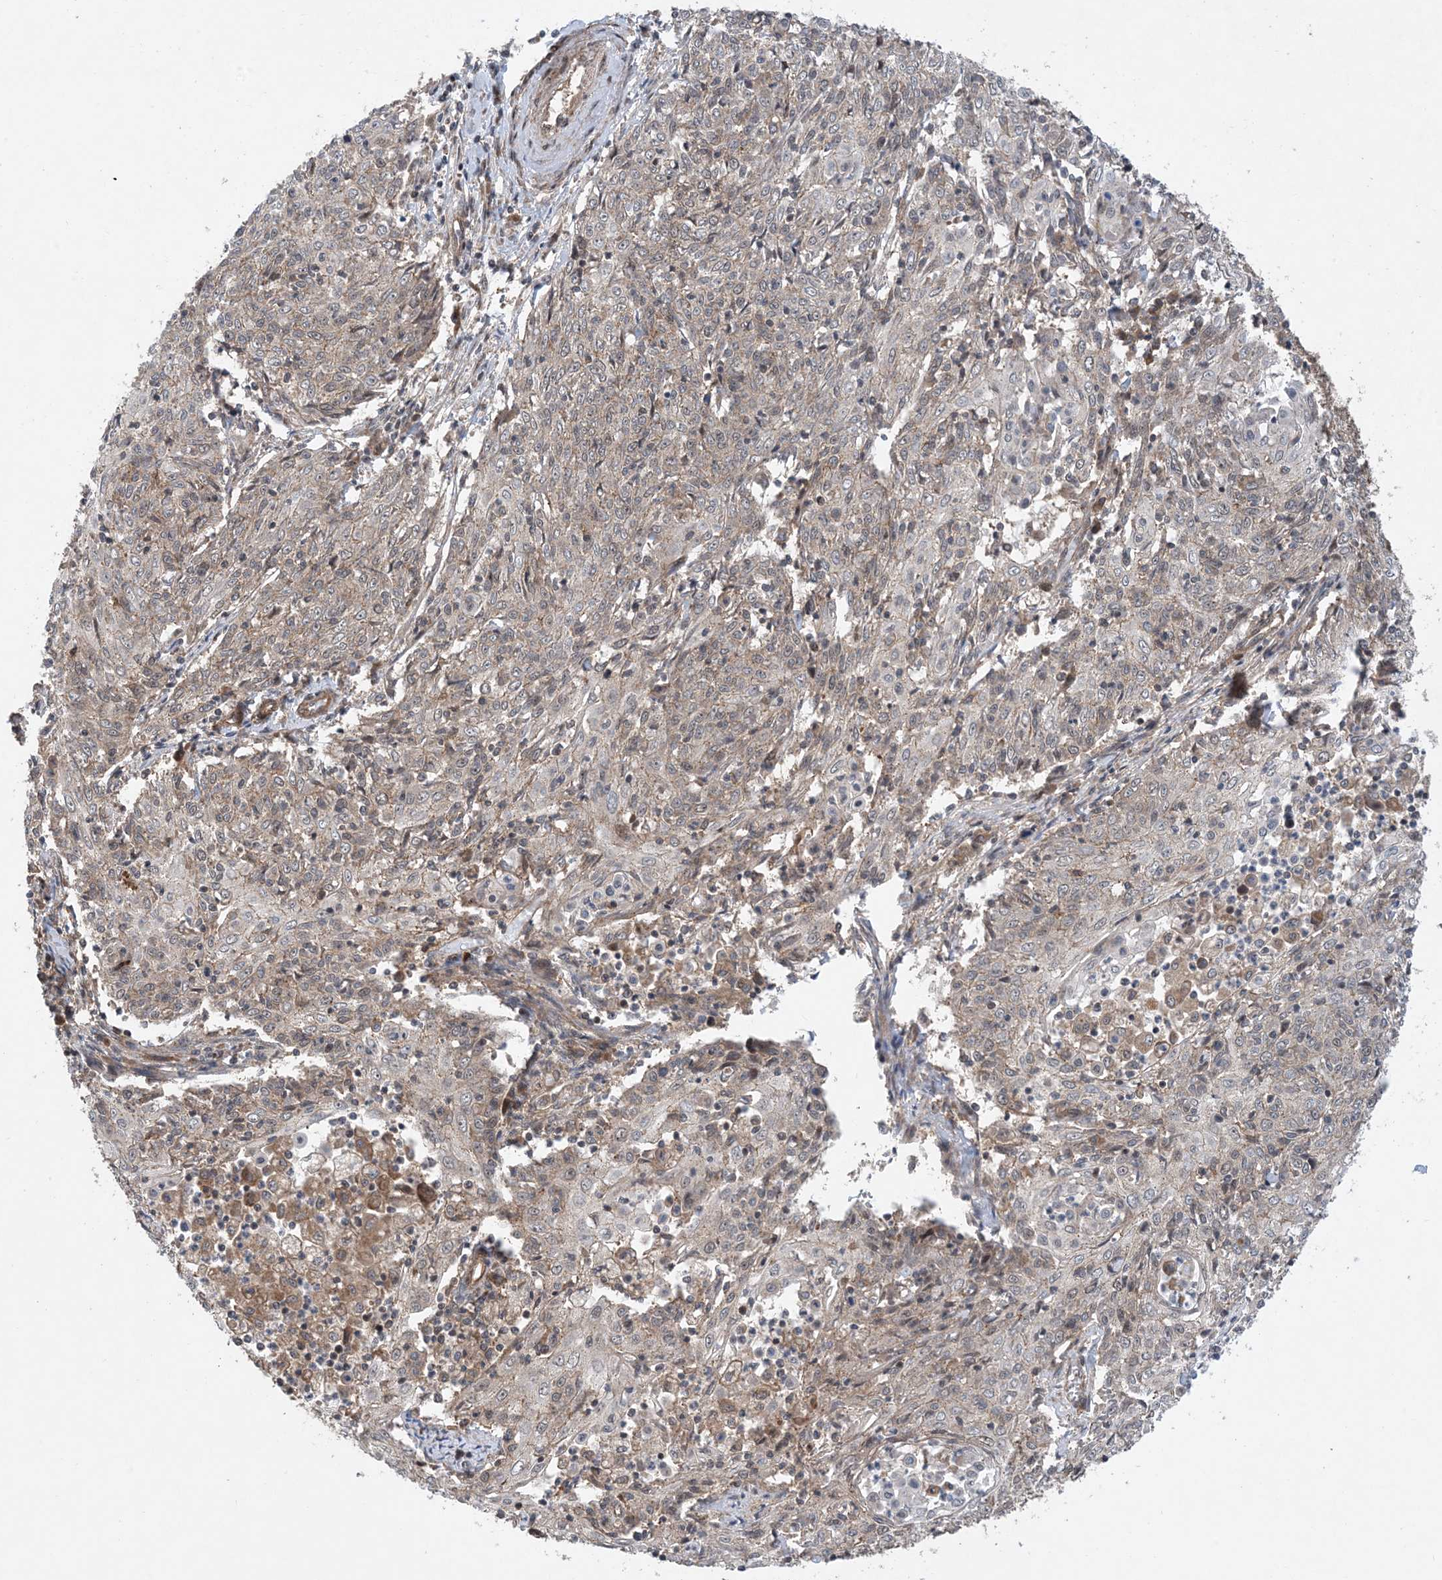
{"staining": {"intensity": "weak", "quantity": "25%-75%", "location": "cytoplasmic/membranous"}, "tissue": "cervical cancer", "cell_type": "Tumor cells", "image_type": "cancer", "snomed": [{"axis": "morphology", "description": "Squamous cell carcinoma, NOS"}, {"axis": "topography", "description": "Cervix"}], "caption": "Protein staining of cervical cancer tissue reveals weak cytoplasmic/membranous positivity in approximately 25%-75% of tumor cells. (Stains: DAB (3,3'-diaminobenzidine) in brown, nuclei in blue, Microscopy: brightfield microscopy at high magnification).", "gene": "HEMK1", "patient": {"sex": "female", "age": 48}}